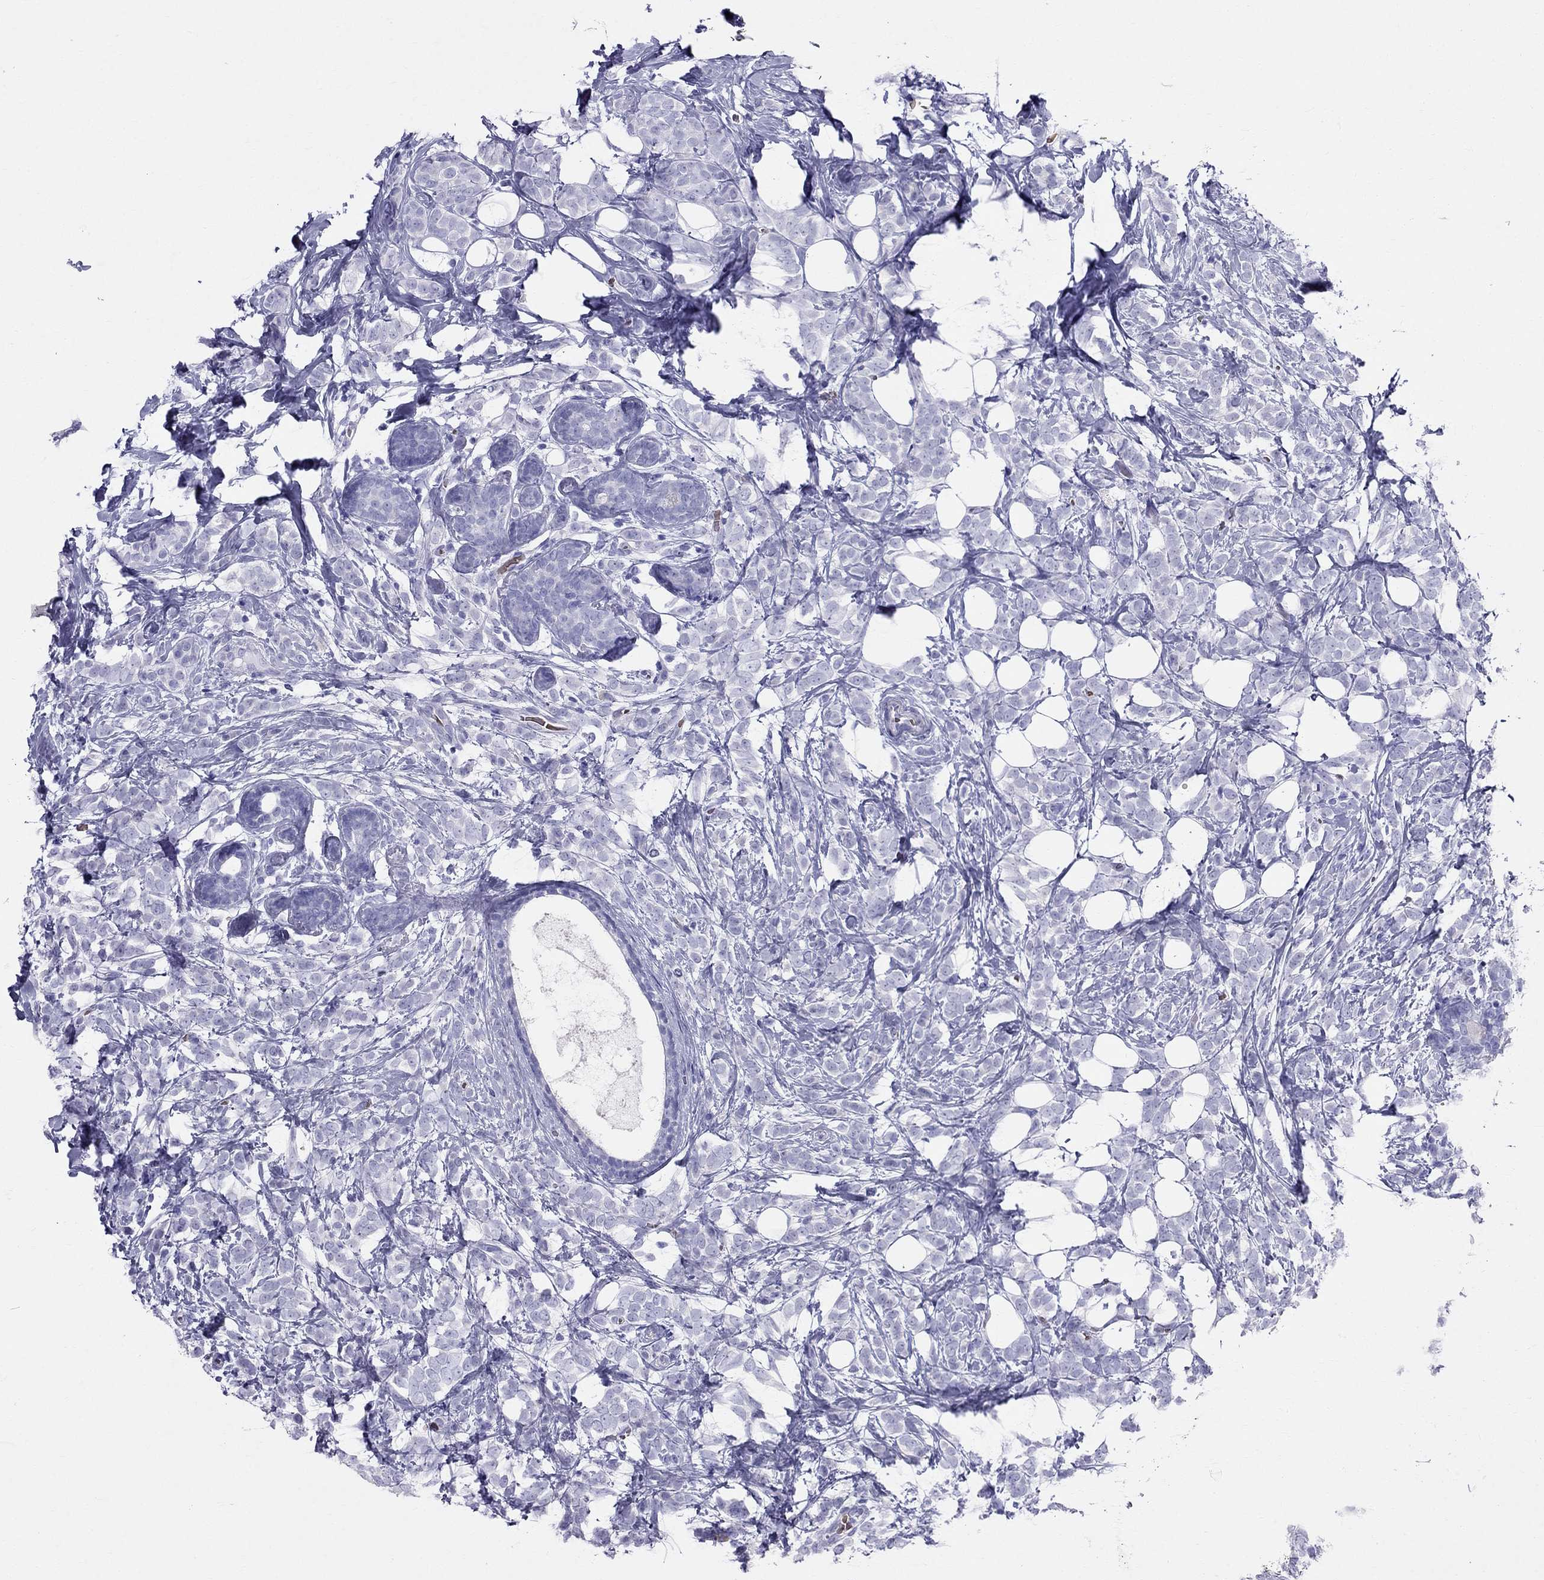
{"staining": {"intensity": "negative", "quantity": "none", "location": "none"}, "tissue": "breast cancer", "cell_type": "Tumor cells", "image_type": "cancer", "snomed": [{"axis": "morphology", "description": "Lobular carcinoma"}, {"axis": "topography", "description": "Breast"}], "caption": "An IHC micrograph of breast cancer (lobular carcinoma) is shown. There is no staining in tumor cells of breast cancer (lobular carcinoma).", "gene": "DNAAF6", "patient": {"sex": "female", "age": 49}}